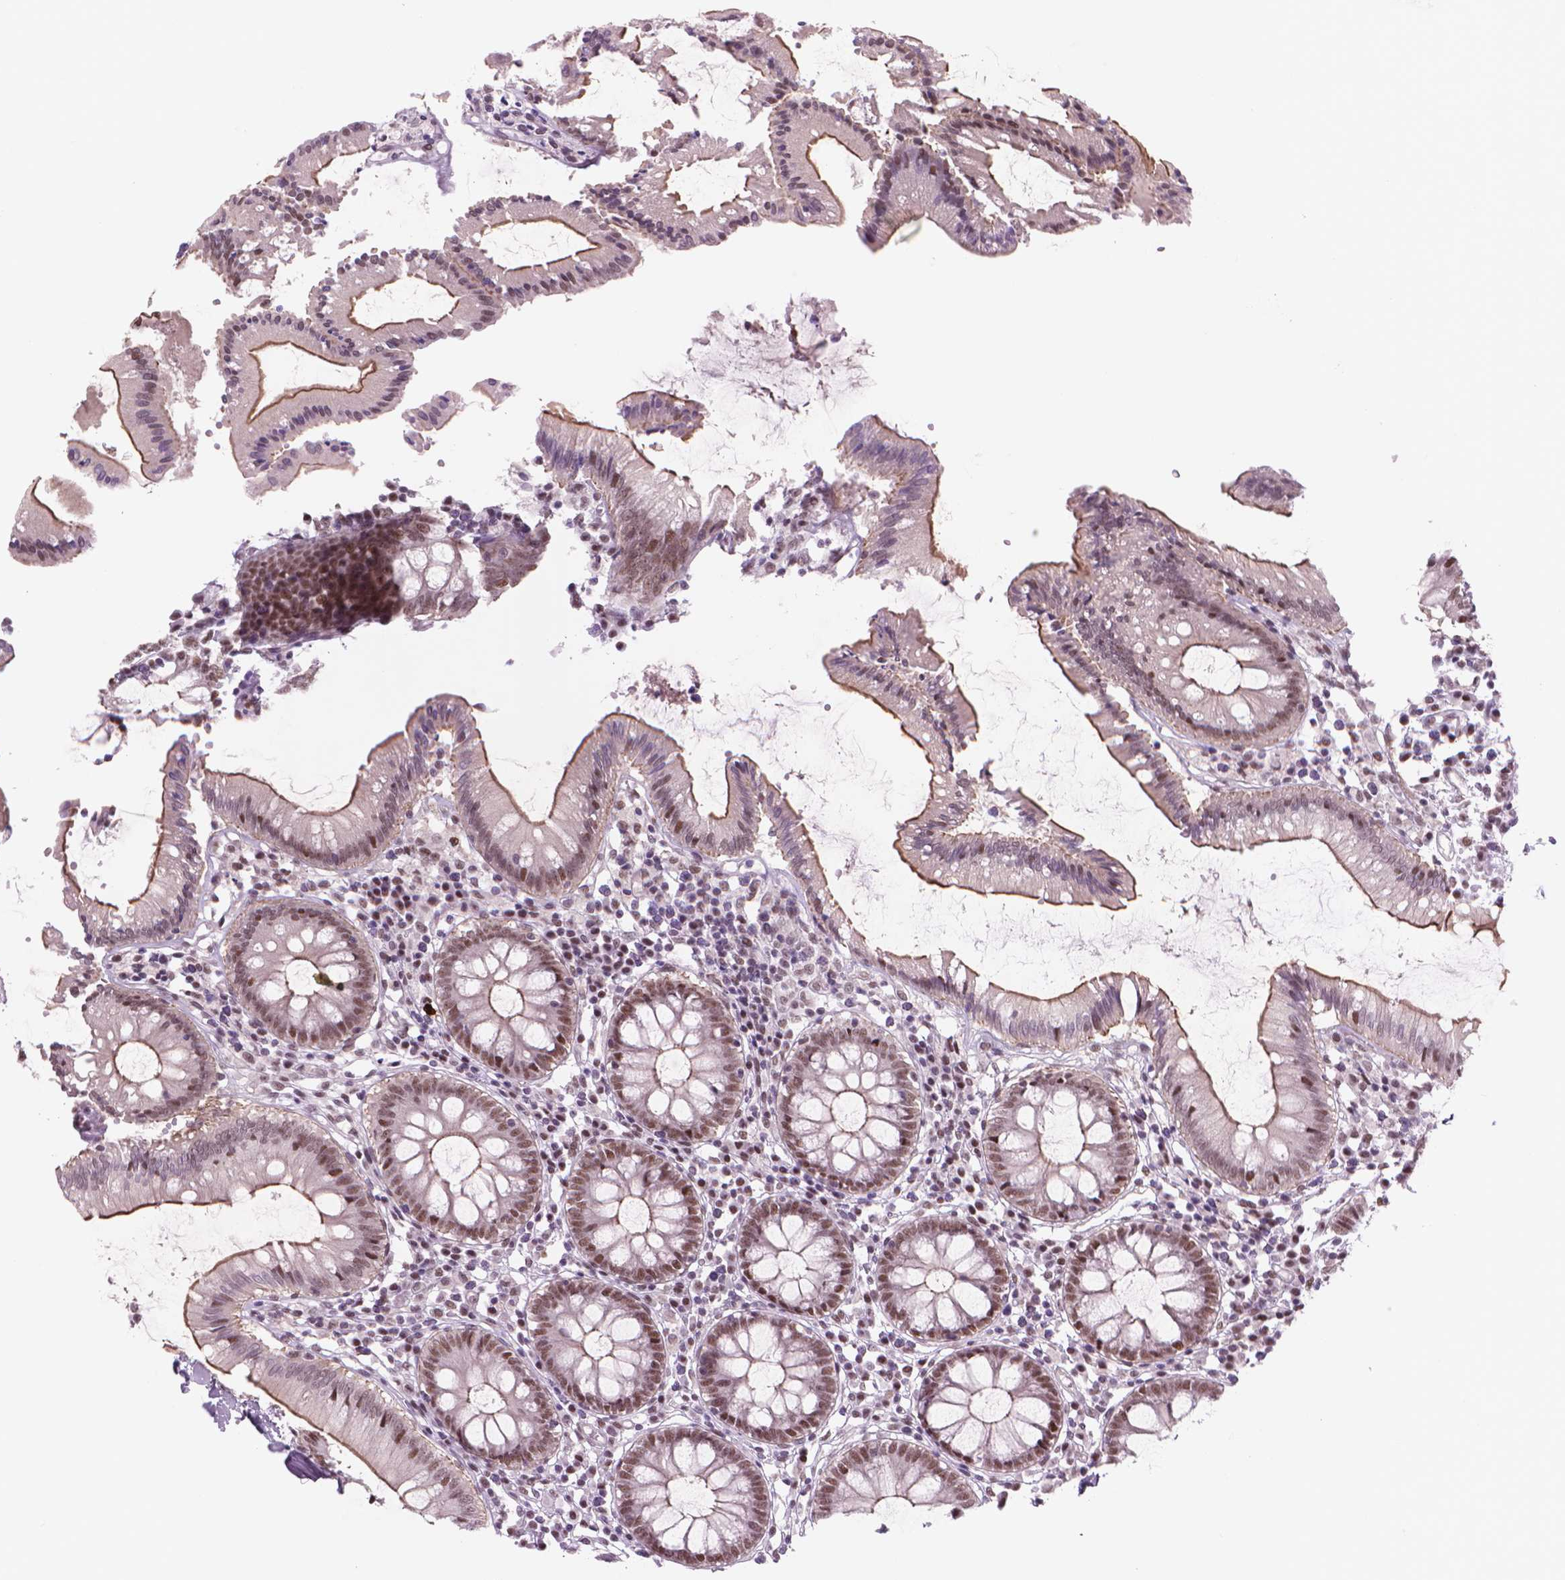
{"staining": {"intensity": "negative", "quantity": "none", "location": "none"}, "tissue": "colon", "cell_type": "Endothelial cells", "image_type": "normal", "snomed": [{"axis": "morphology", "description": "Normal tissue, NOS"}, {"axis": "morphology", "description": "Adenocarcinoma, NOS"}, {"axis": "topography", "description": "Colon"}], "caption": "DAB immunohistochemical staining of unremarkable human colon shows no significant staining in endothelial cells.", "gene": "POLR3D", "patient": {"sex": "male", "age": 83}}